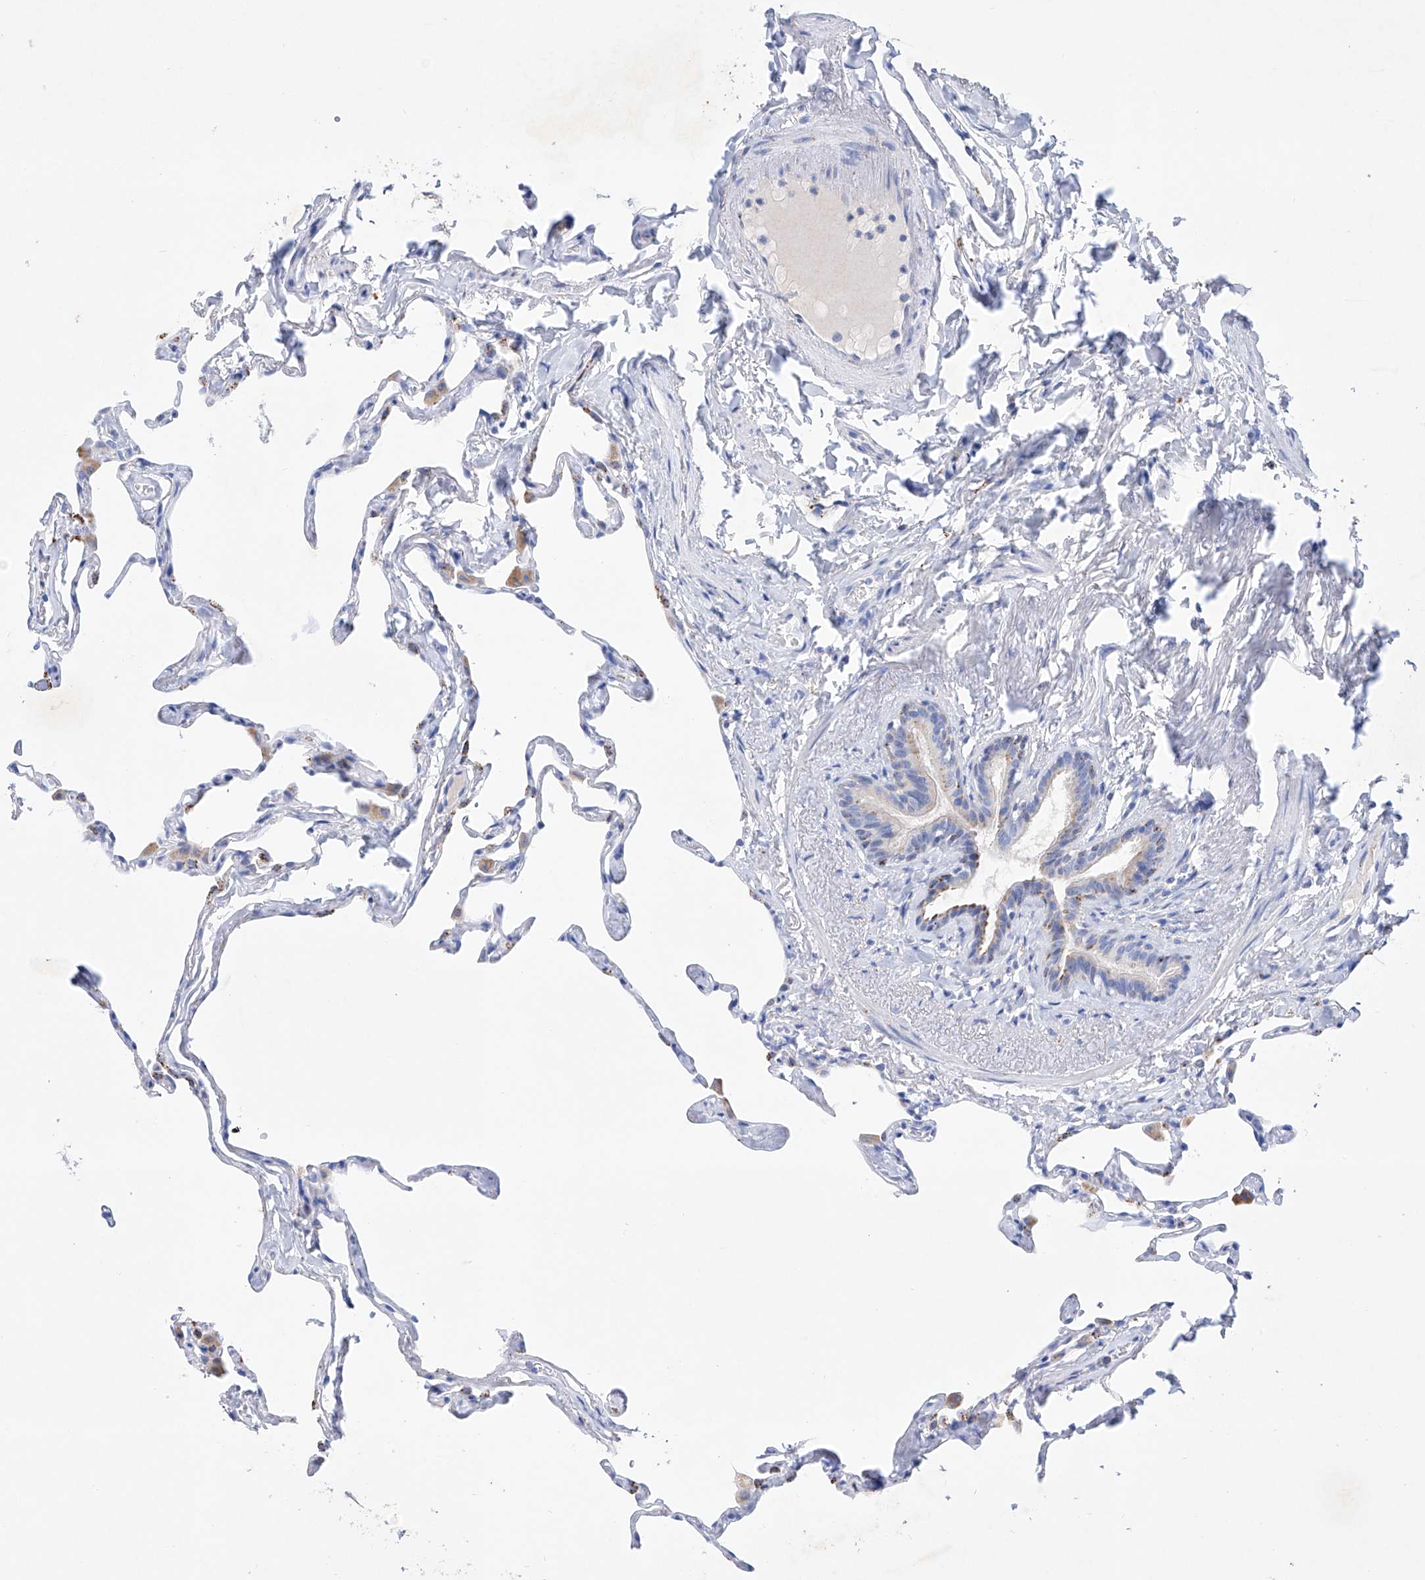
{"staining": {"intensity": "negative", "quantity": "none", "location": "none"}, "tissue": "lung", "cell_type": "Alveolar cells", "image_type": "normal", "snomed": [{"axis": "morphology", "description": "Normal tissue, NOS"}, {"axis": "topography", "description": "Lung"}], "caption": "Immunohistochemistry of normal human lung exhibits no staining in alveolar cells.", "gene": "LURAP1", "patient": {"sex": "male", "age": 65}}